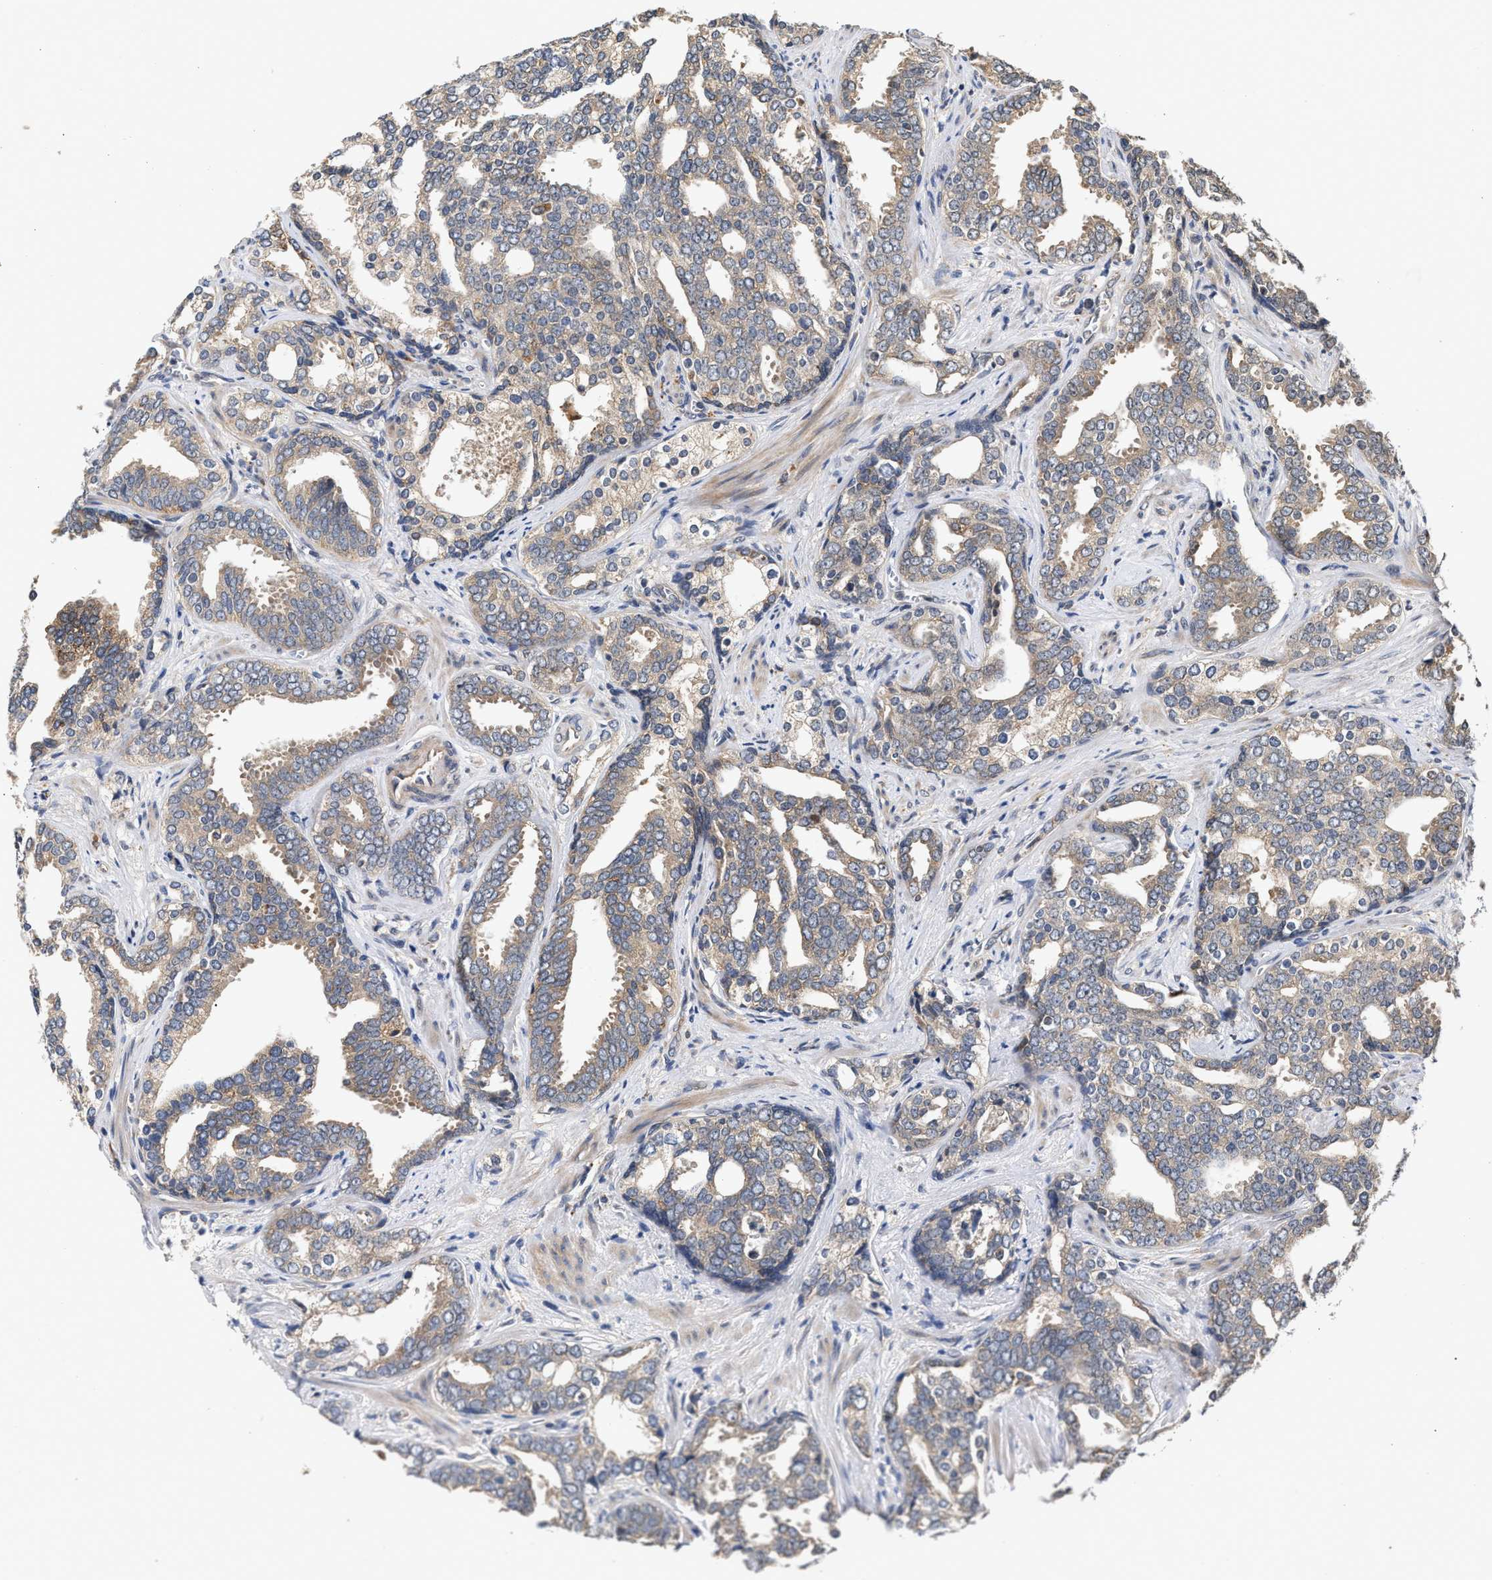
{"staining": {"intensity": "moderate", "quantity": "25%-75%", "location": "cytoplasmic/membranous"}, "tissue": "prostate cancer", "cell_type": "Tumor cells", "image_type": "cancer", "snomed": [{"axis": "morphology", "description": "Adenocarcinoma, High grade"}, {"axis": "topography", "description": "Prostate"}], "caption": "Protein positivity by IHC shows moderate cytoplasmic/membranous expression in approximately 25%-75% of tumor cells in prostate high-grade adenocarcinoma.", "gene": "SAR1A", "patient": {"sex": "male", "age": 67}}